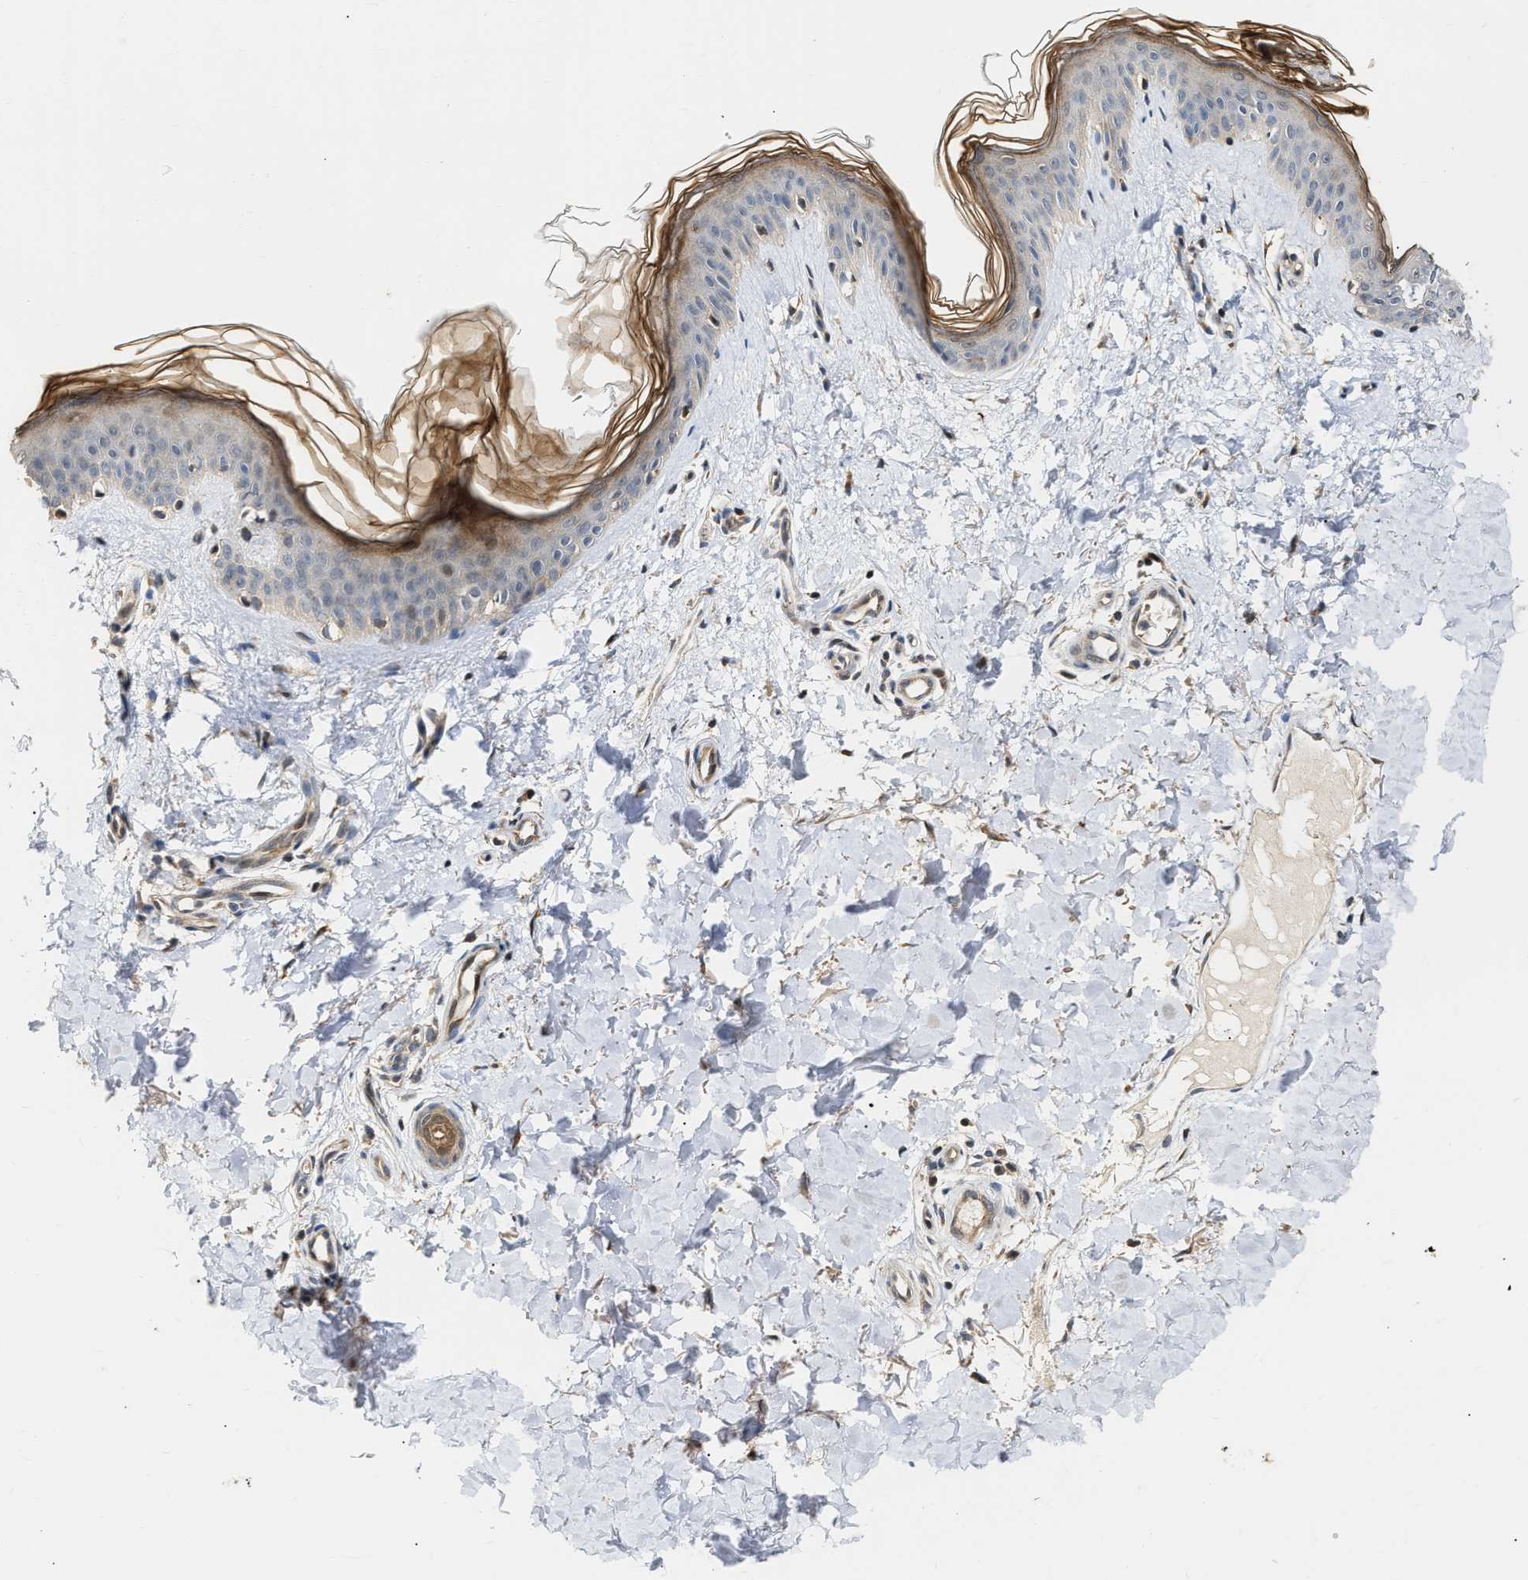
{"staining": {"intensity": "moderate", "quantity": ">75%", "location": "cytoplasmic/membranous"}, "tissue": "skin", "cell_type": "Fibroblasts", "image_type": "normal", "snomed": [{"axis": "morphology", "description": "Normal tissue, NOS"}, {"axis": "topography", "description": "Skin"}], "caption": "Protein expression analysis of benign skin displays moderate cytoplasmic/membranous positivity in approximately >75% of fibroblasts.", "gene": "EXTL2", "patient": {"sex": "female", "age": 41}}